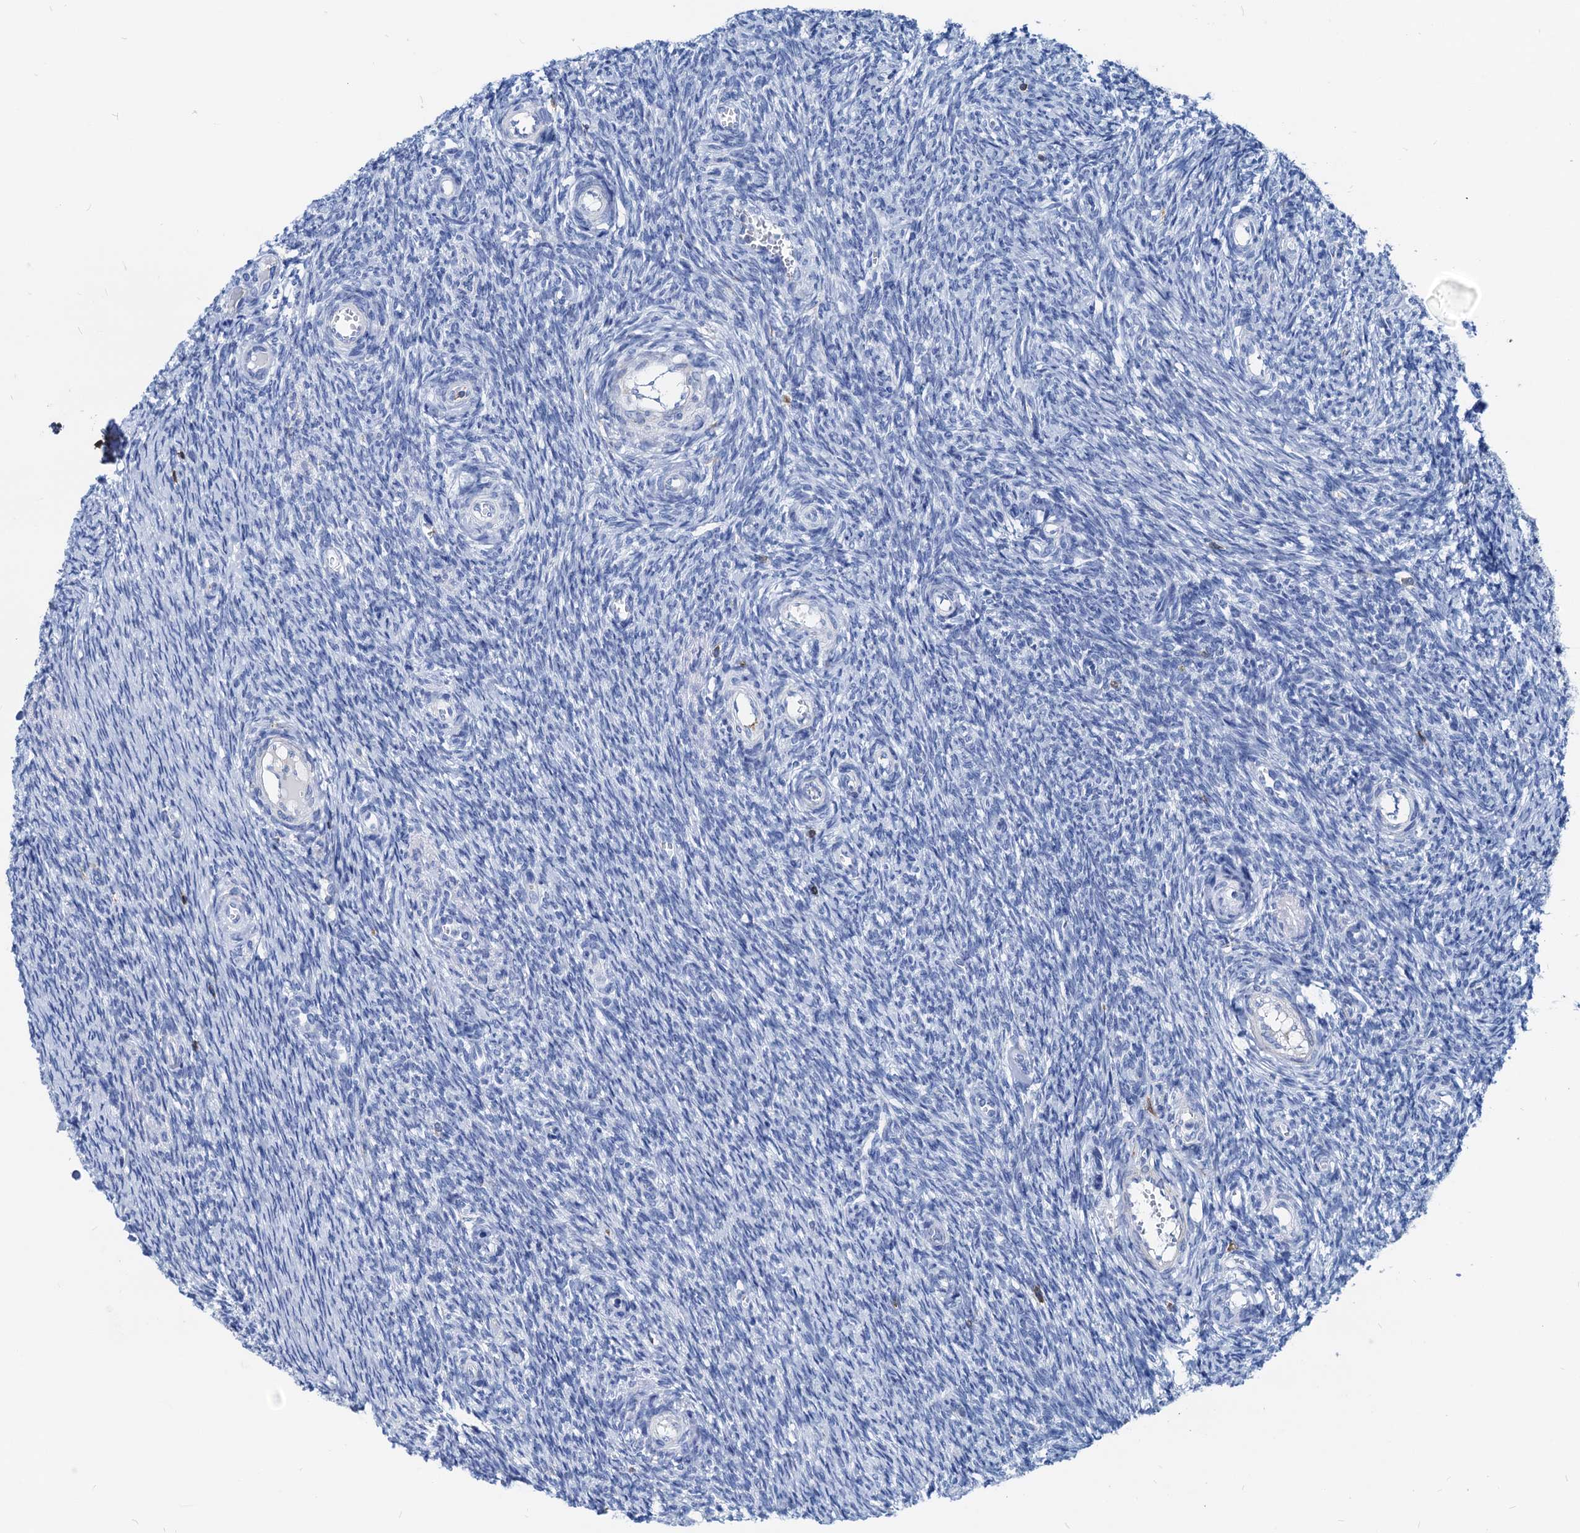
{"staining": {"intensity": "negative", "quantity": "none", "location": "none"}, "tissue": "ovary", "cell_type": "Ovarian stroma cells", "image_type": "normal", "snomed": [{"axis": "morphology", "description": "Normal tissue, NOS"}, {"axis": "topography", "description": "Ovary"}], "caption": "This is an immunohistochemistry image of benign ovary. There is no expression in ovarian stroma cells.", "gene": "LCP2", "patient": {"sex": "female", "age": 44}}